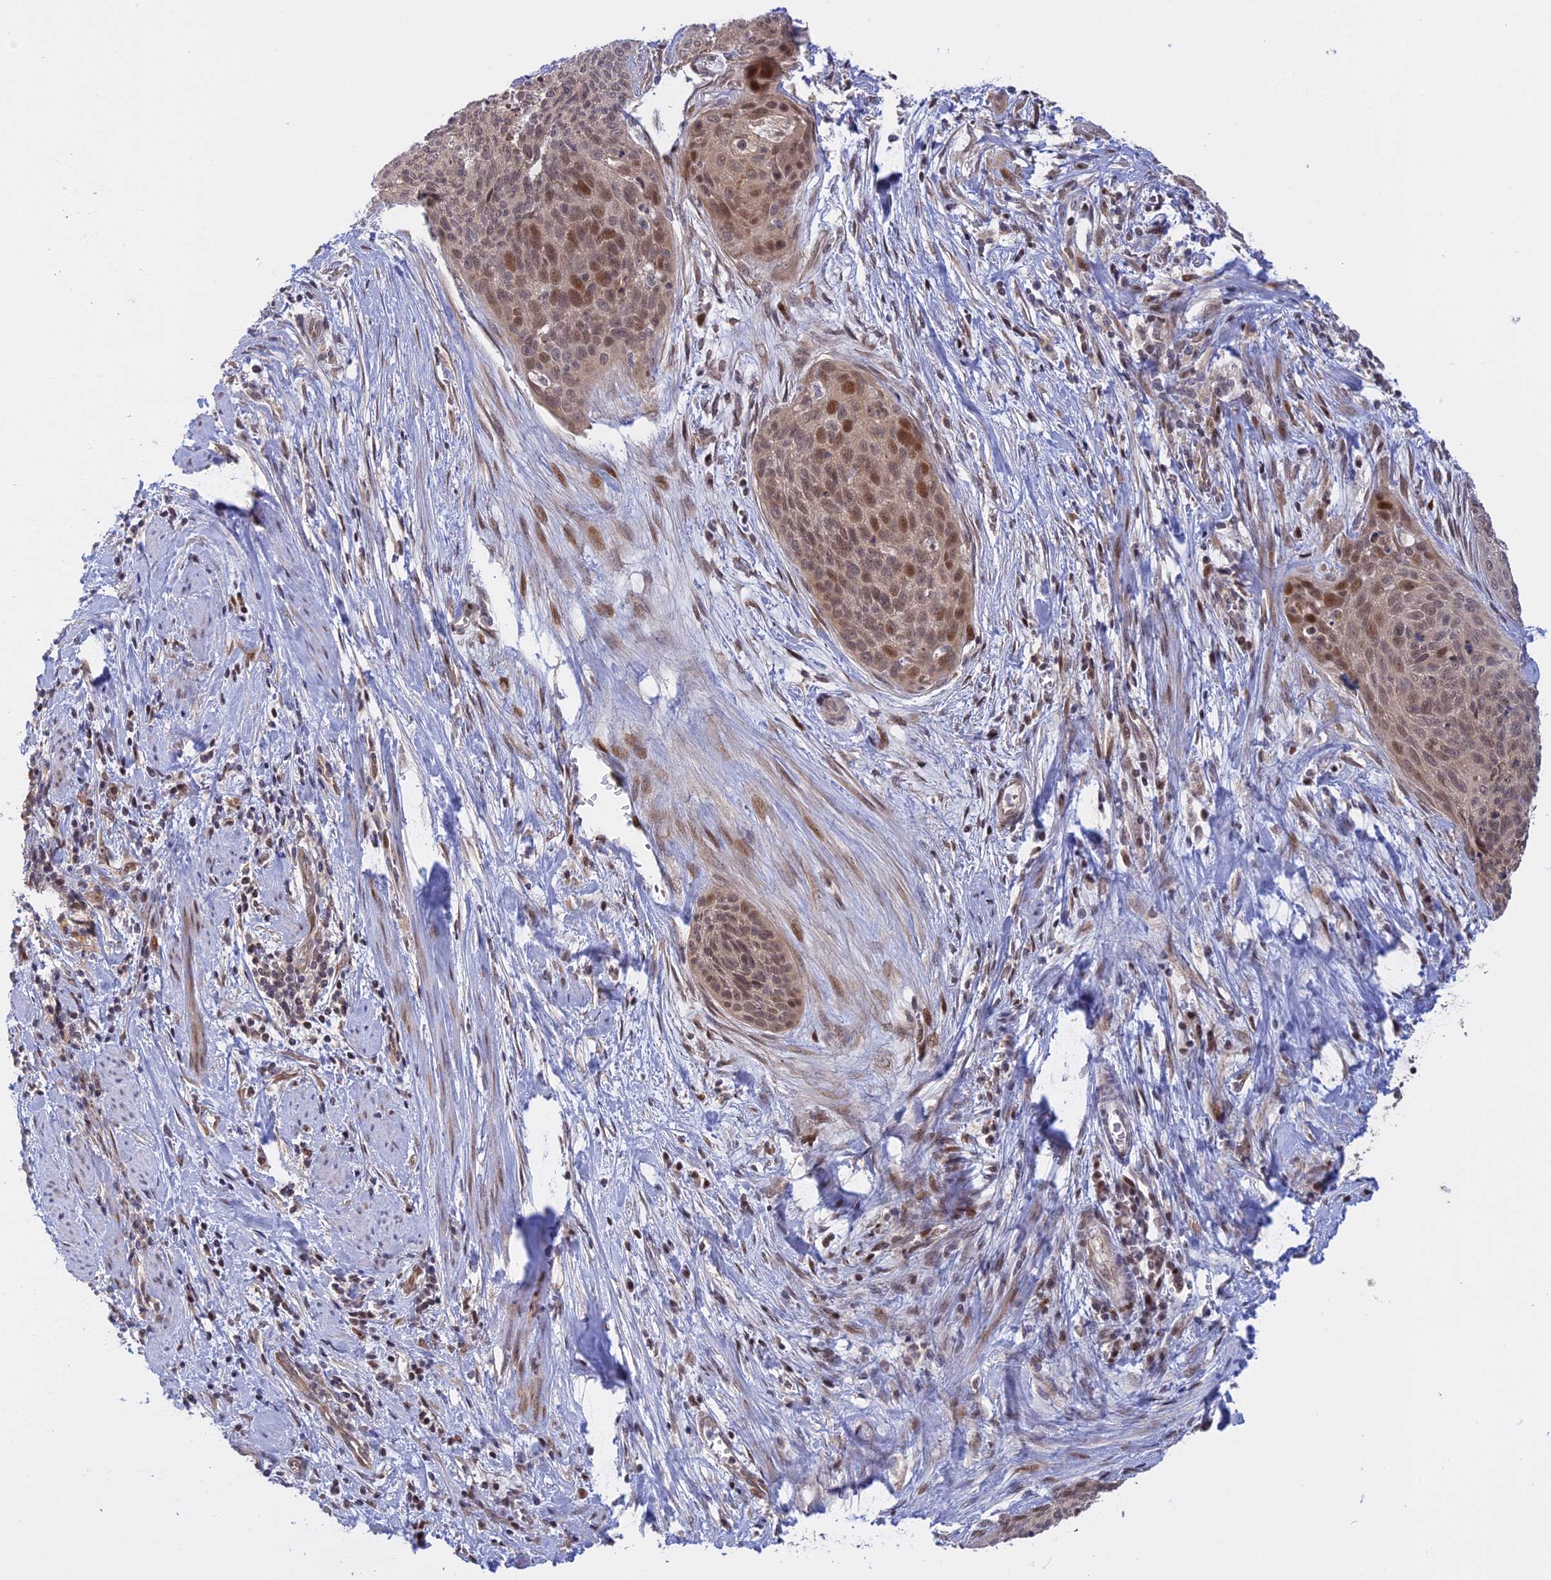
{"staining": {"intensity": "moderate", "quantity": "25%-75%", "location": "nuclear"}, "tissue": "cervical cancer", "cell_type": "Tumor cells", "image_type": "cancer", "snomed": [{"axis": "morphology", "description": "Squamous cell carcinoma, NOS"}, {"axis": "topography", "description": "Cervix"}], "caption": "Cervical squamous cell carcinoma stained with a protein marker displays moderate staining in tumor cells.", "gene": "GSKIP", "patient": {"sex": "female", "age": 55}}